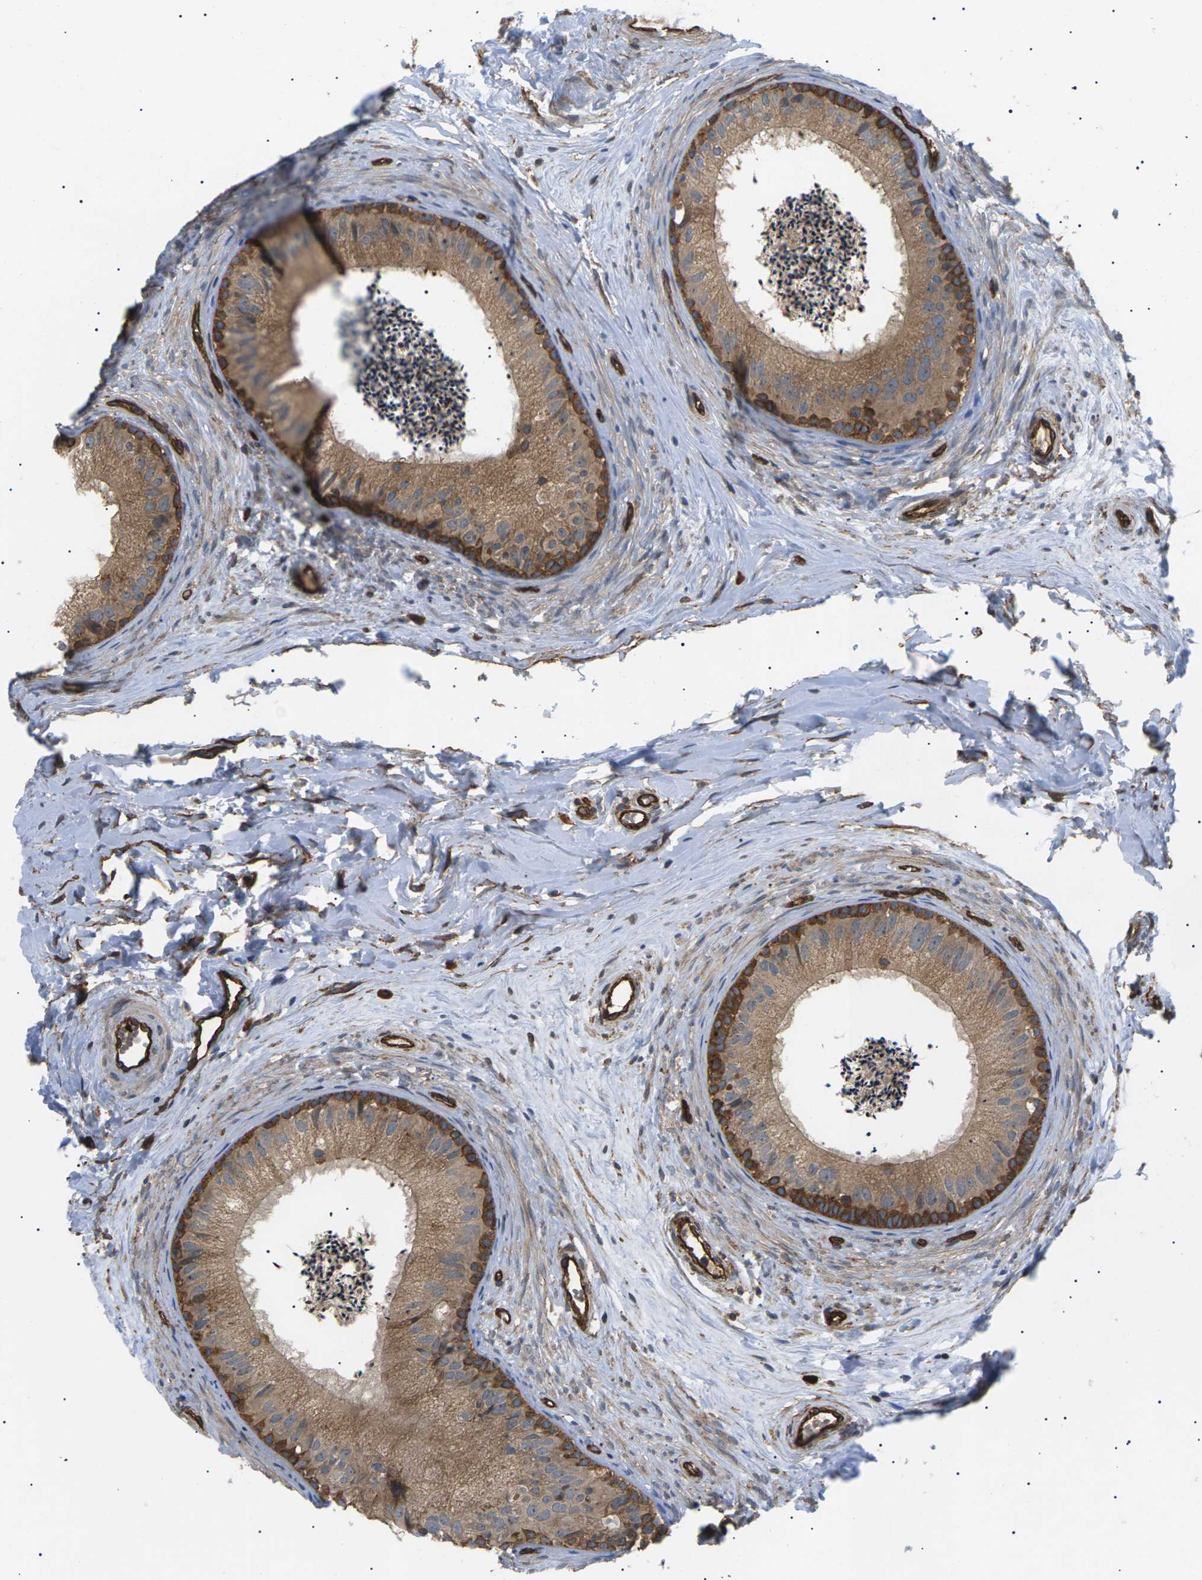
{"staining": {"intensity": "moderate", "quantity": ">75%", "location": "cytoplasmic/membranous"}, "tissue": "epididymis", "cell_type": "Glandular cells", "image_type": "normal", "snomed": [{"axis": "morphology", "description": "Normal tissue, NOS"}, {"axis": "topography", "description": "Epididymis"}], "caption": "Protein staining by immunohistochemistry displays moderate cytoplasmic/membranous positivity in approximately >75% of glandular cells in unremarkable epididymis.", "gene": "TMTC4", "patient": {"sex": "male", "age": 56}}